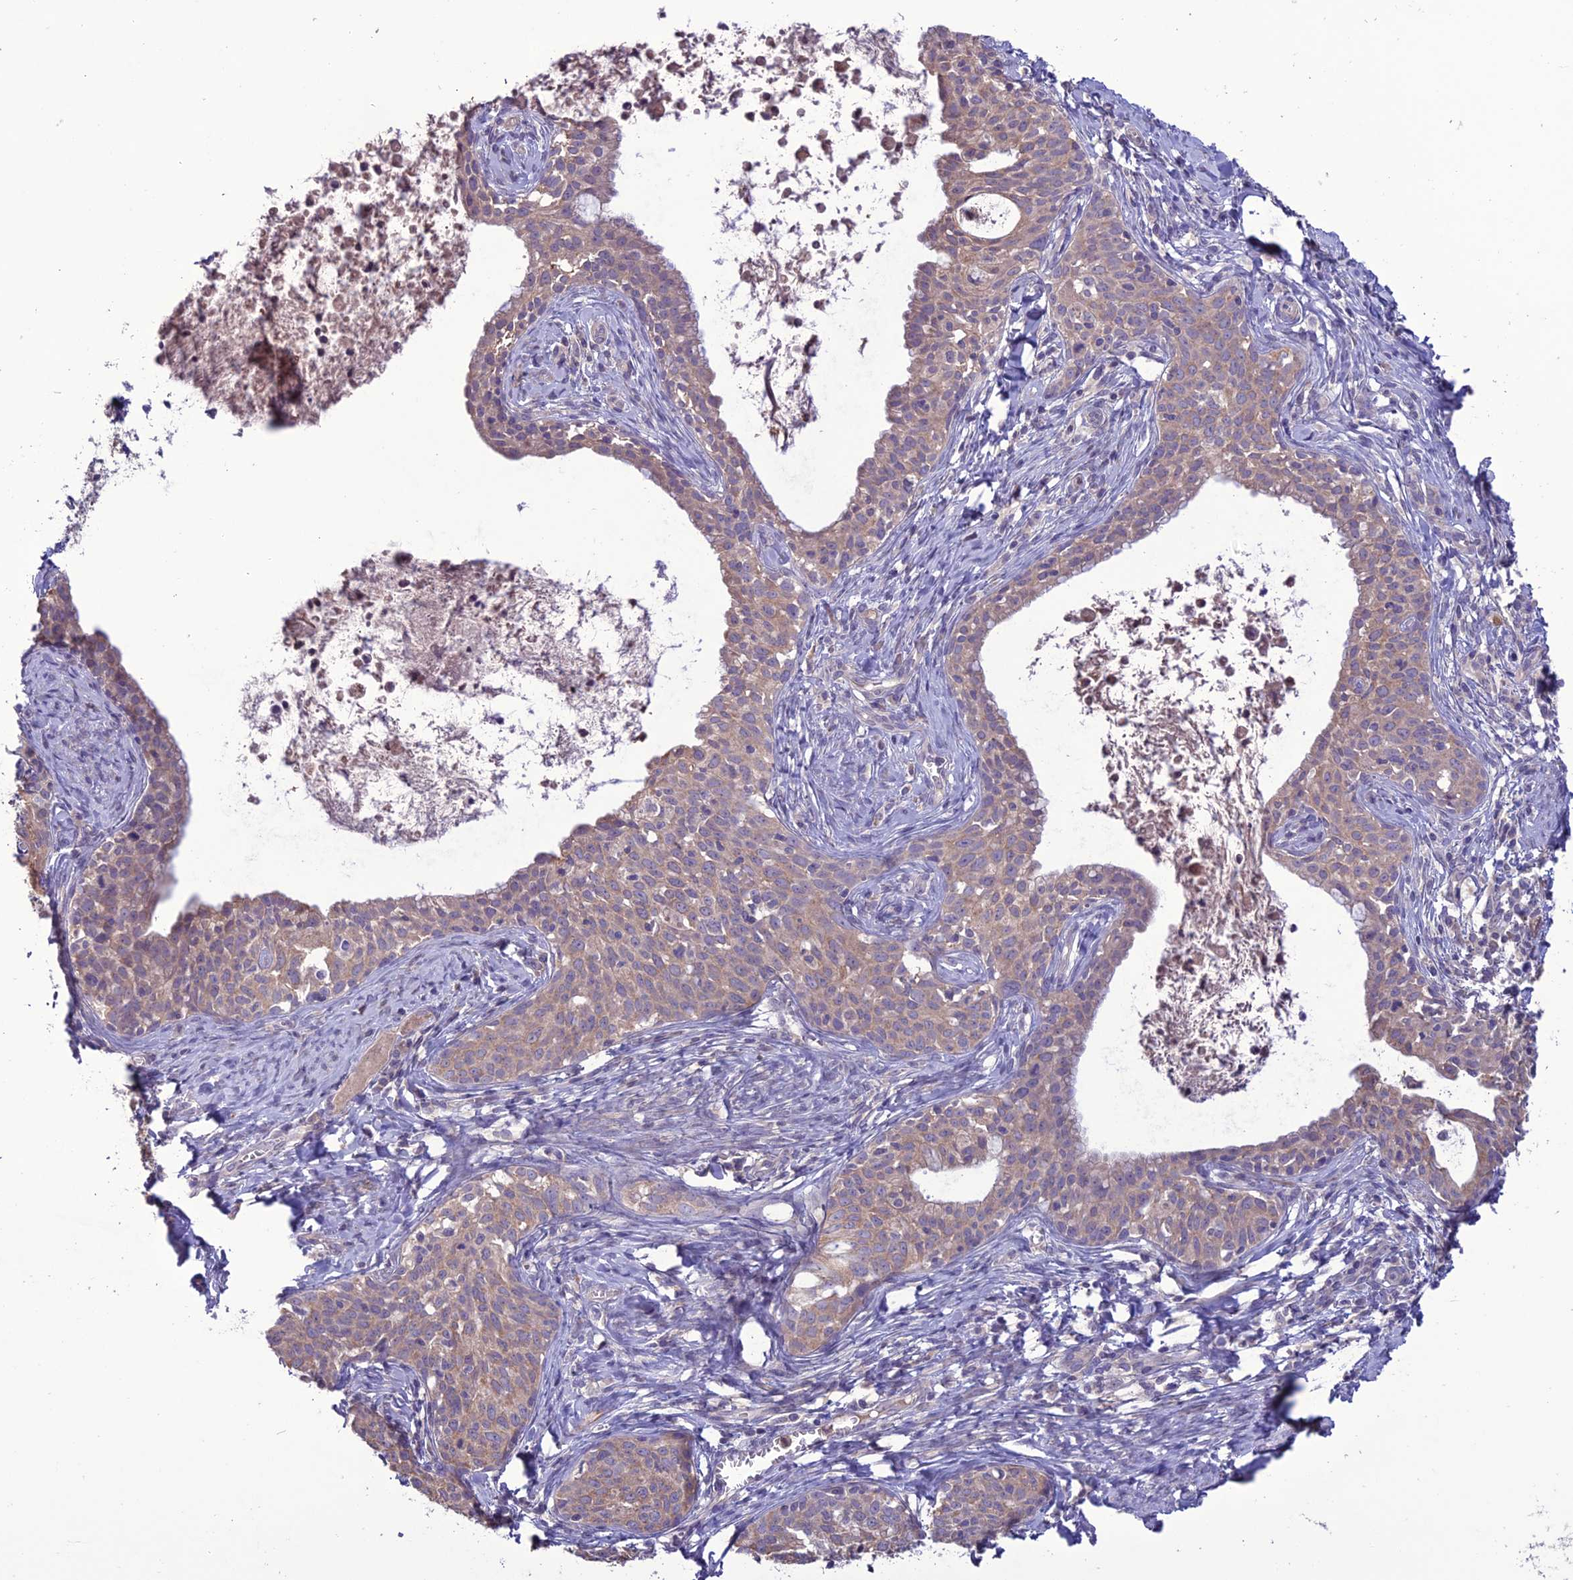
{"staining": {"intensity": "weak", "quantity": ">75%", "location": "cytoplasmic/membranous"}, "tissue": "cervical cancer", "cell_type": "Tumor cells", "image_type": "cancer", "snomed": [{"axis": "morphology", "description": "Squamous cell carcinoma, NOS"}, {"axis": "topography", "description": "Cervix"}], "caption": "IHC image of neoplastic tissue: human cervical cancer (squamous cell carcinoma) stained using immunohistochemistry shows low levels of weak protein expression localized specifically in the cytoplasmic/membranous of tumor cells, appearing as a cytoplasmic/membranous brown color.", "gene": "C2orf76", "patient": {"sex": "female", "age": 52}}